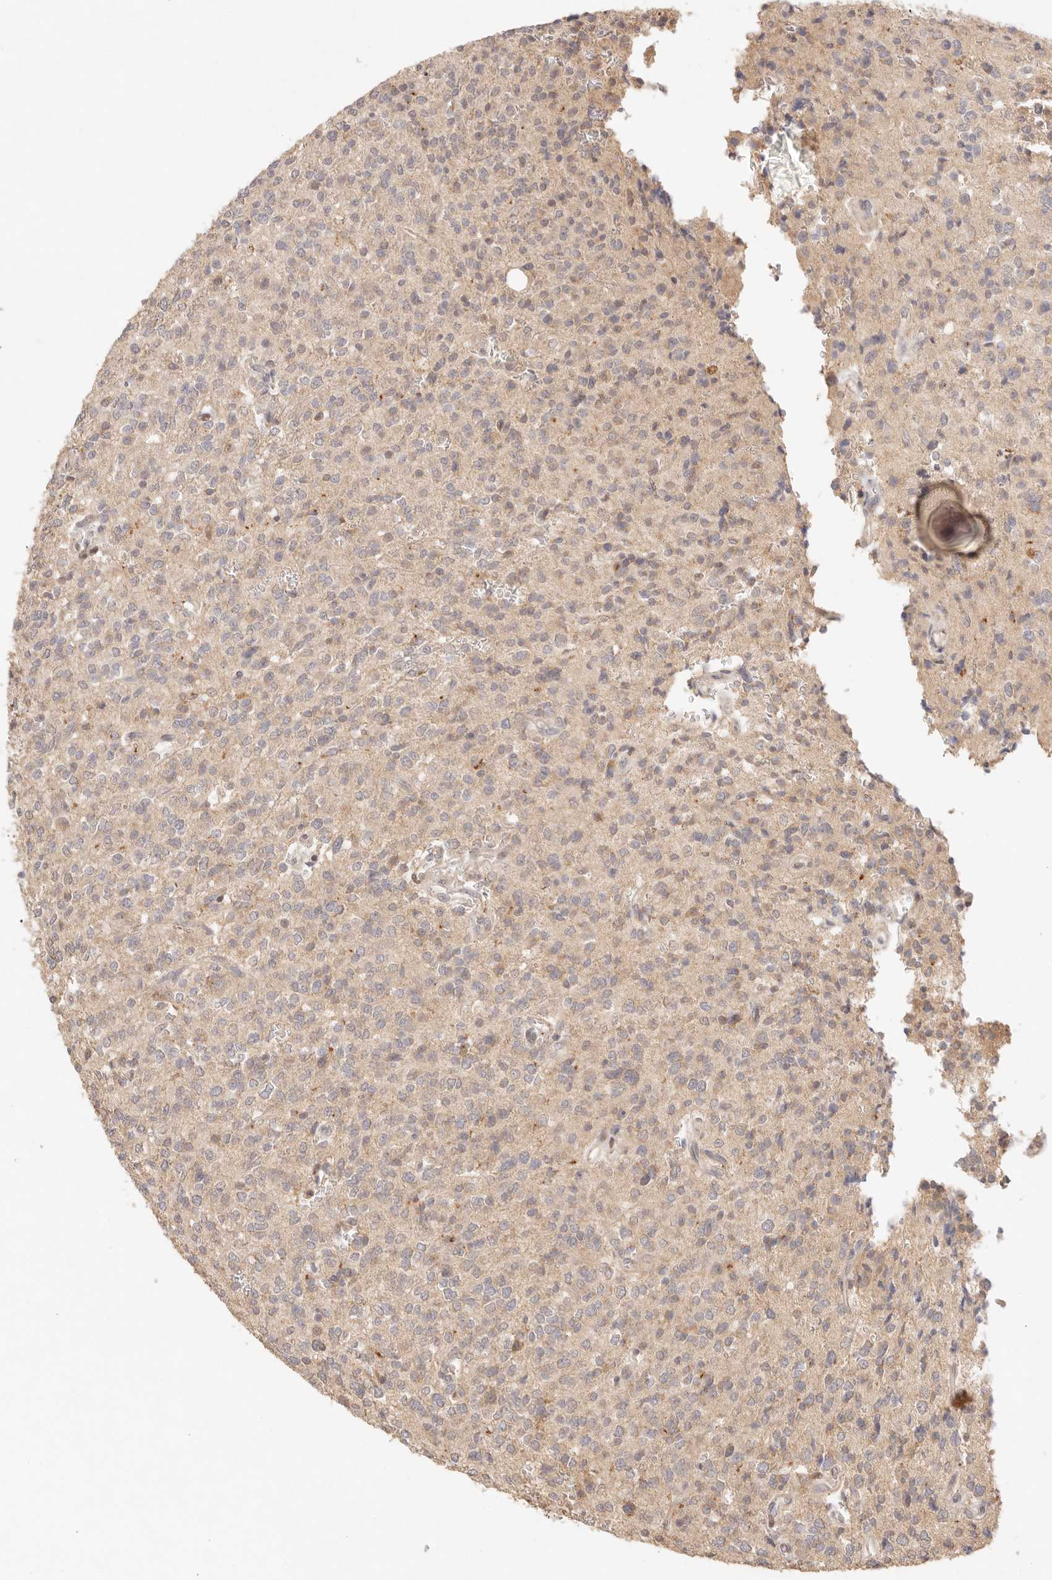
{"staining": {"intensity": "weak", "quantity": "25%-75%", "location": "cytoplasmic/membranous"}, "tissue": "glioma", "cell_type": "Tumor cells", "image_type": "cancer", "snomed": [{"axis": "morphology", "description": "Glioma, malignant, High grade"}, {"axis": "topography", "description": "Brain"}], "caption": "Brown immunohistochemical staining in human malignant glioma (high-grade) exhibits weak cytoplasmic/membranous expression in approximately 25%-75% of tumor cells.", "gene": "PHLDA3", "patient": {"sex": "male", "age": 34}}